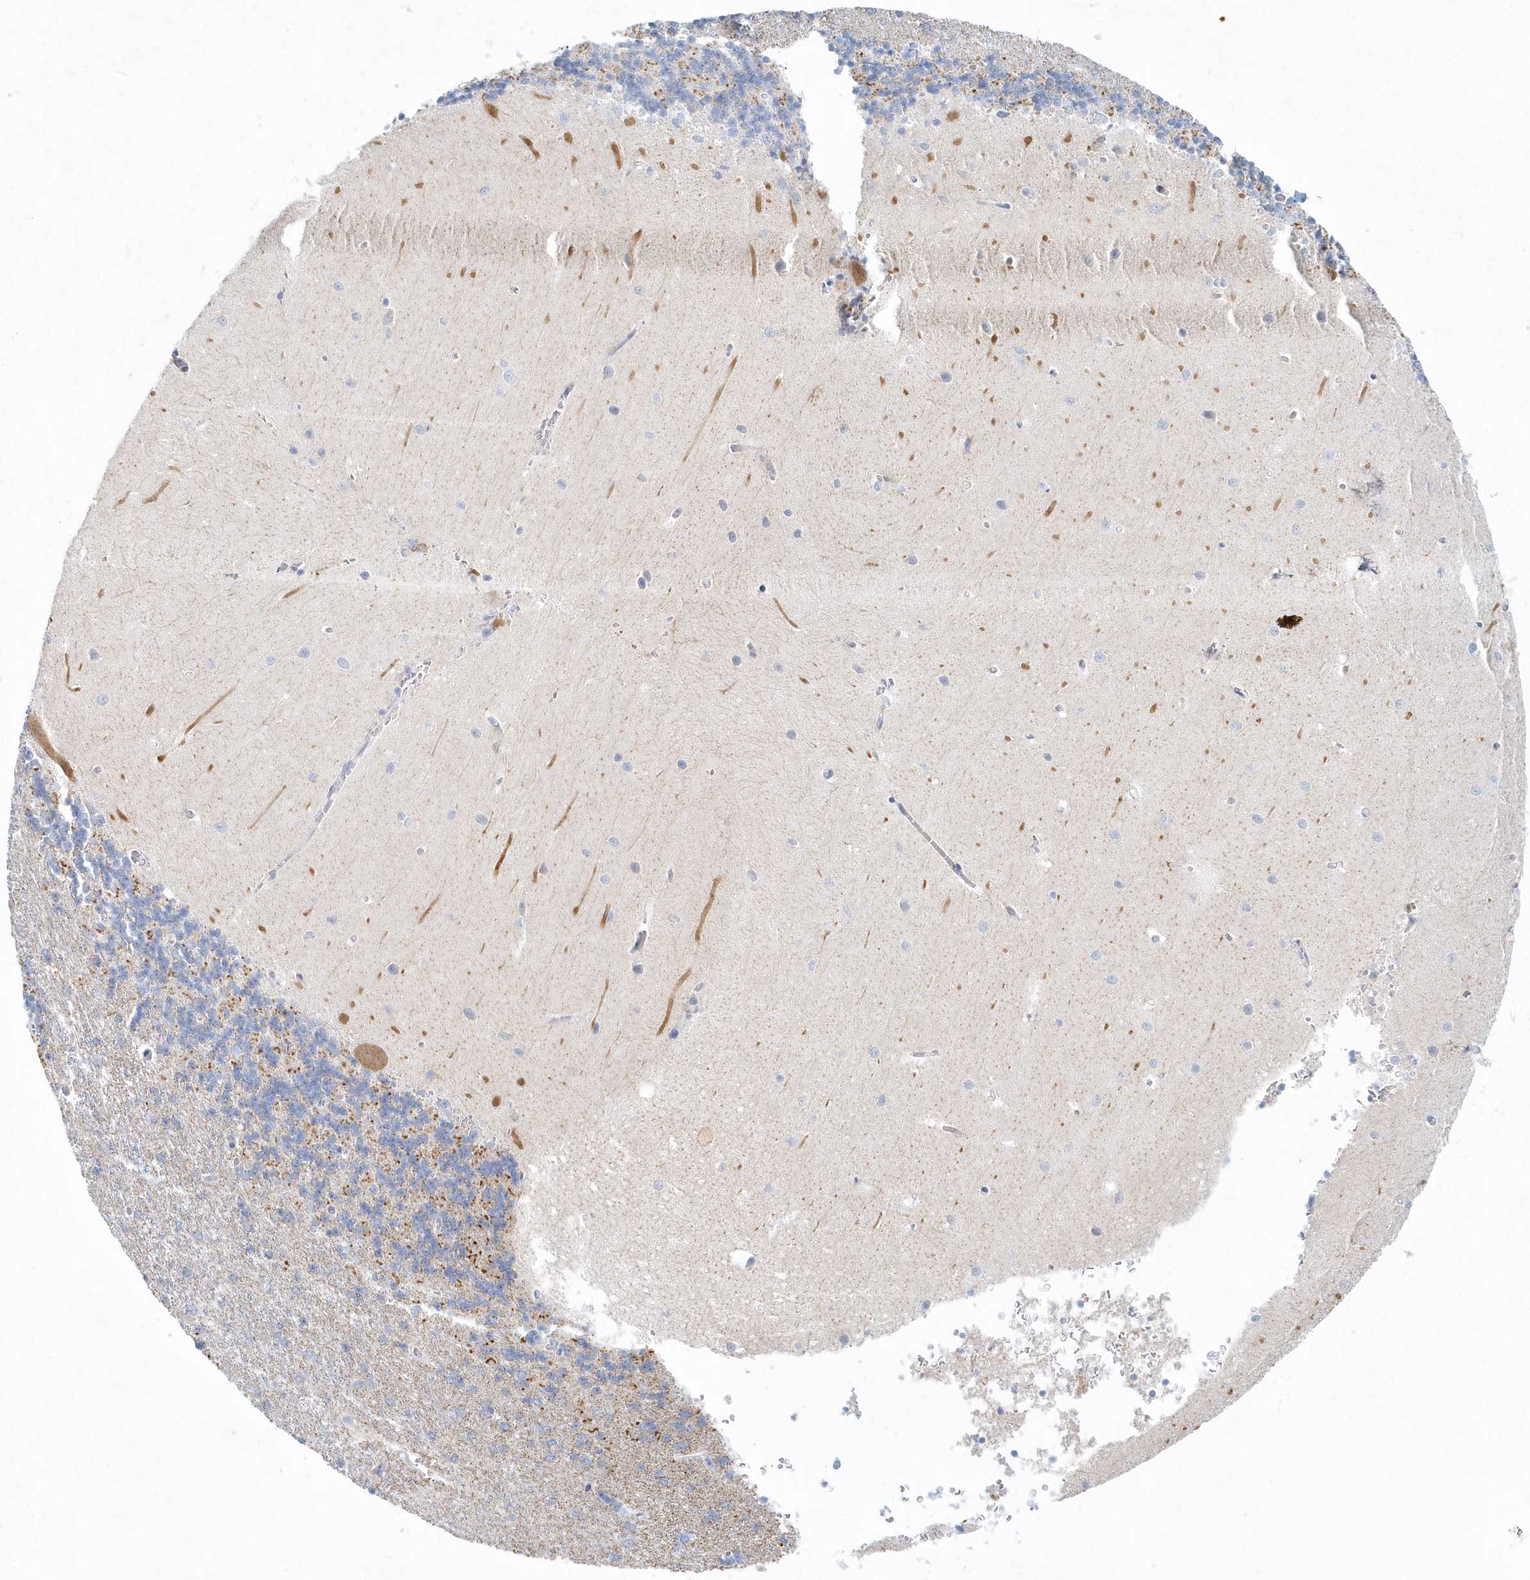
{"staining": {"intensity": "negative", "quantity": "none", "location": "none"}, "tissue": "cerebellum", "cell_type": "Cells in granular layer", "image_type": "normal", "snomed": [{"axis": "morphology", "description": "Normal tissue, NOS"}, {"axis": "topography", "description": "Cerebellum"}], "caption": "A histopathology image of cerebellum stained for a protein exhibits no brown staining in cells in granular layer. (Immunohistochemistry, brightfield microscopy, high magnification).", "gene": "DNAH1", "patient": {"sex": "male", "age": 37}}